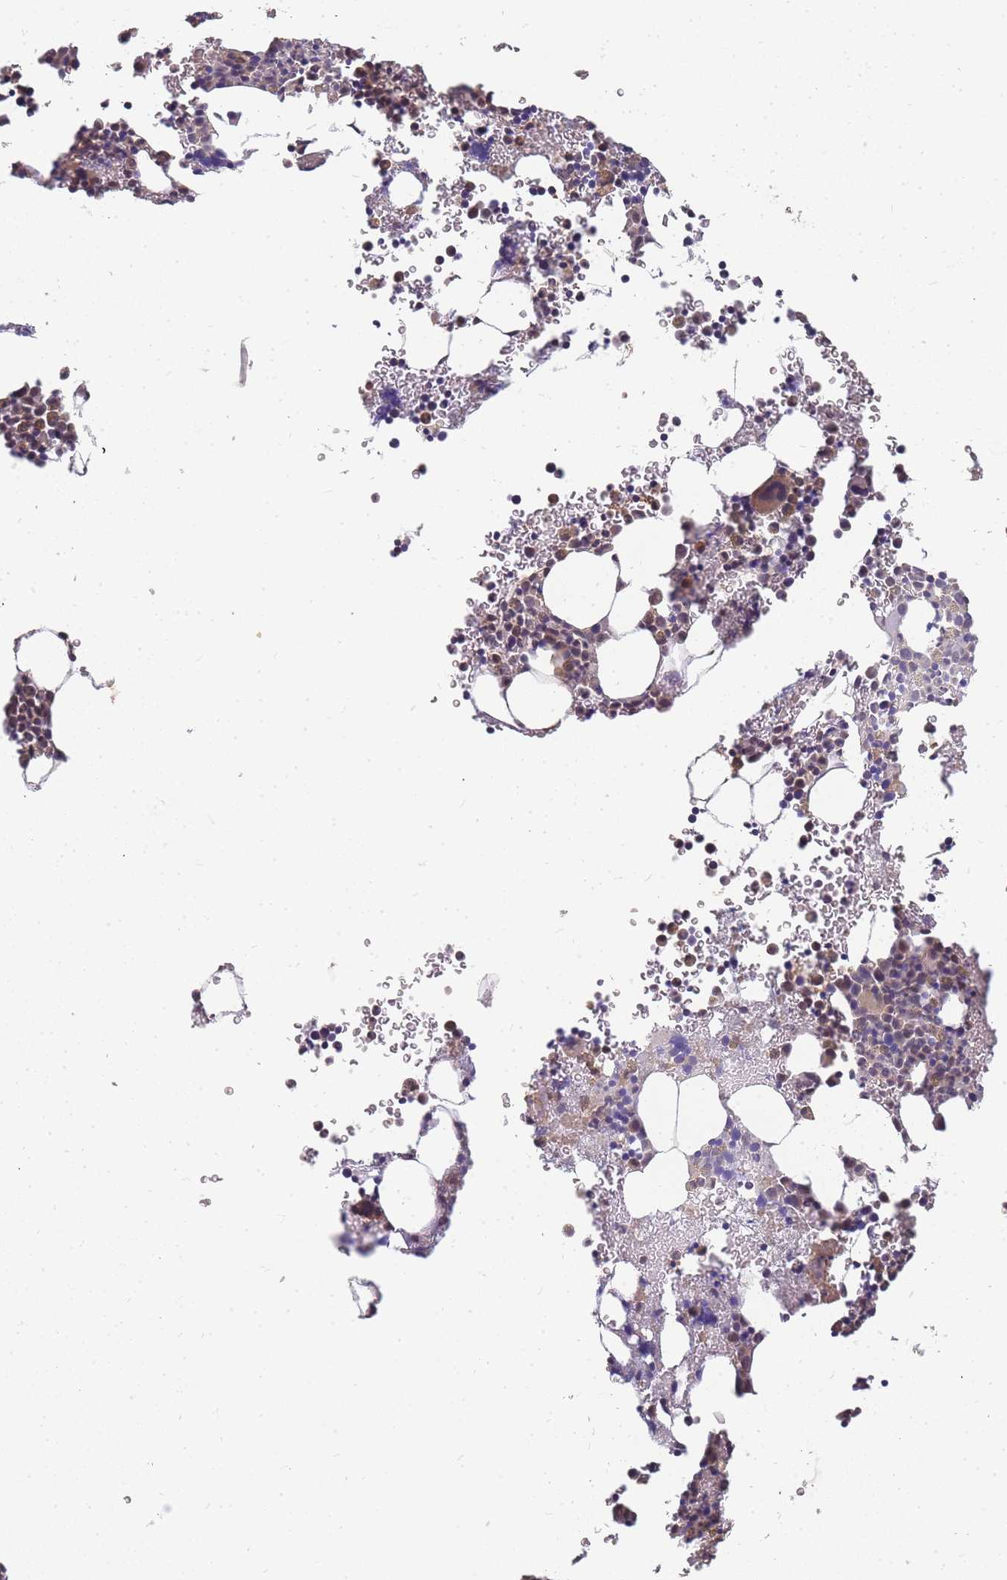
{"staining": {"intensity": "moderate", "quantity": "25%-75%", "location": "cytoplasmic/membranous,nuclear"}, "tissue": "bone marrow", "cell_type": "Hematopoietic cells", "image_type": "normal", "snomed": [{"axis": "morphology", "description": "Normal tissue, NOS"}, {"axis": "topography", "description": "Bone marrow"}], "caption": "Immunohistochemical staining of normal human bone marrow demonstrates moderate cytoplasmic/membranous,nuclear protein staining in about 25%-75% of hematopoietic cells.", "gene": "CDKN2AIPNL", "patient": {"sex": "male", "age": 41}}